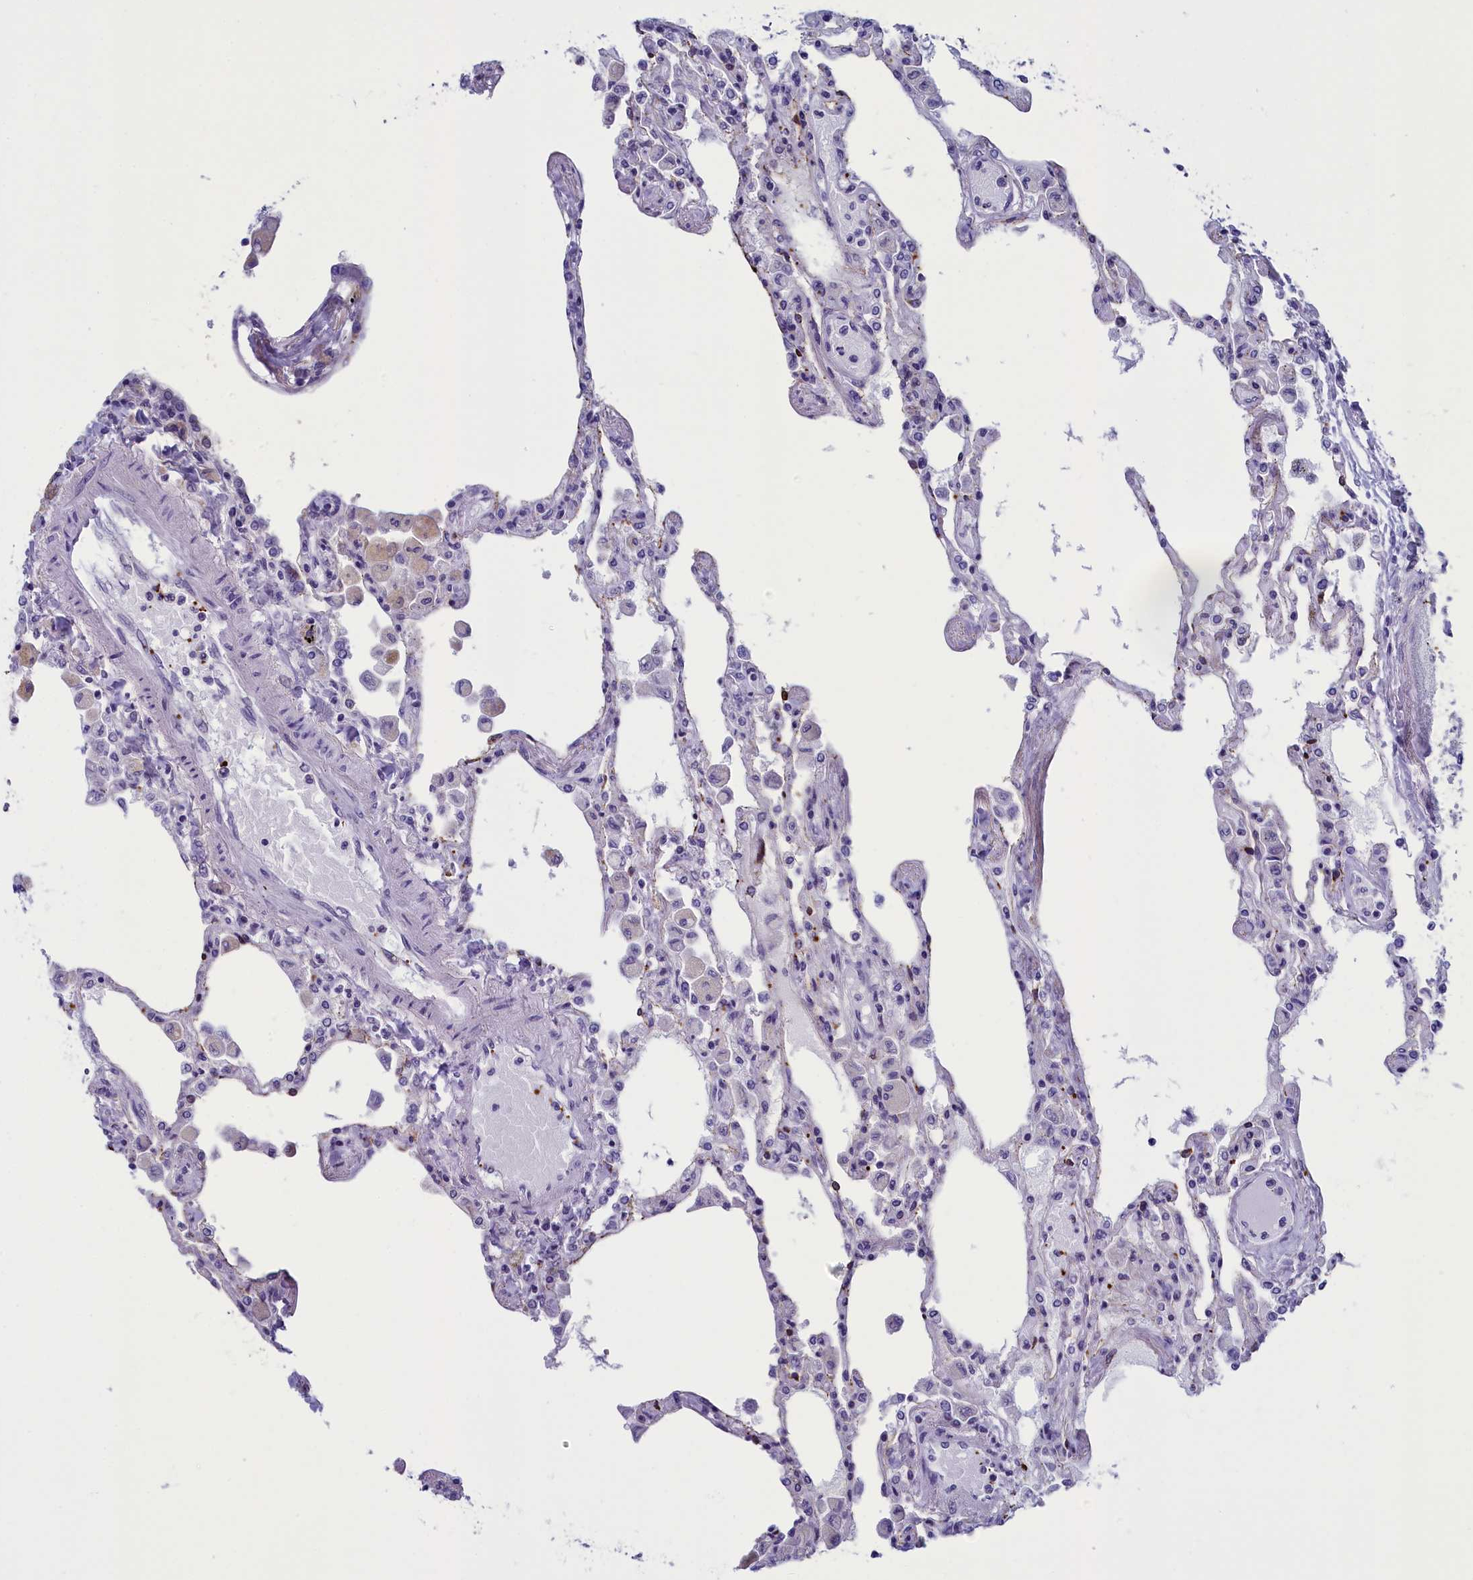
{"staining": {"intensity": "strong", "quantity": "<25%", "location": "cytoplasmic/membranous"}, "tissue": "lung", "cell_type": "Alveolar cells", "image_type": "normal", "snomed": [{"axis": "morphology", "description": "Normal tissue, NOS"}, {"axis": "topography", "description": "Bronchus"}, {"axis": "topography", "description": "Lung"}], "caption": "Alveolar cells show medium levels of strong cytoplasmic/membranous expression in about <25% of cells in unremarkable human lung.", "gene": "AIFM2", "patient": {"sex": "female", "age": 49}}